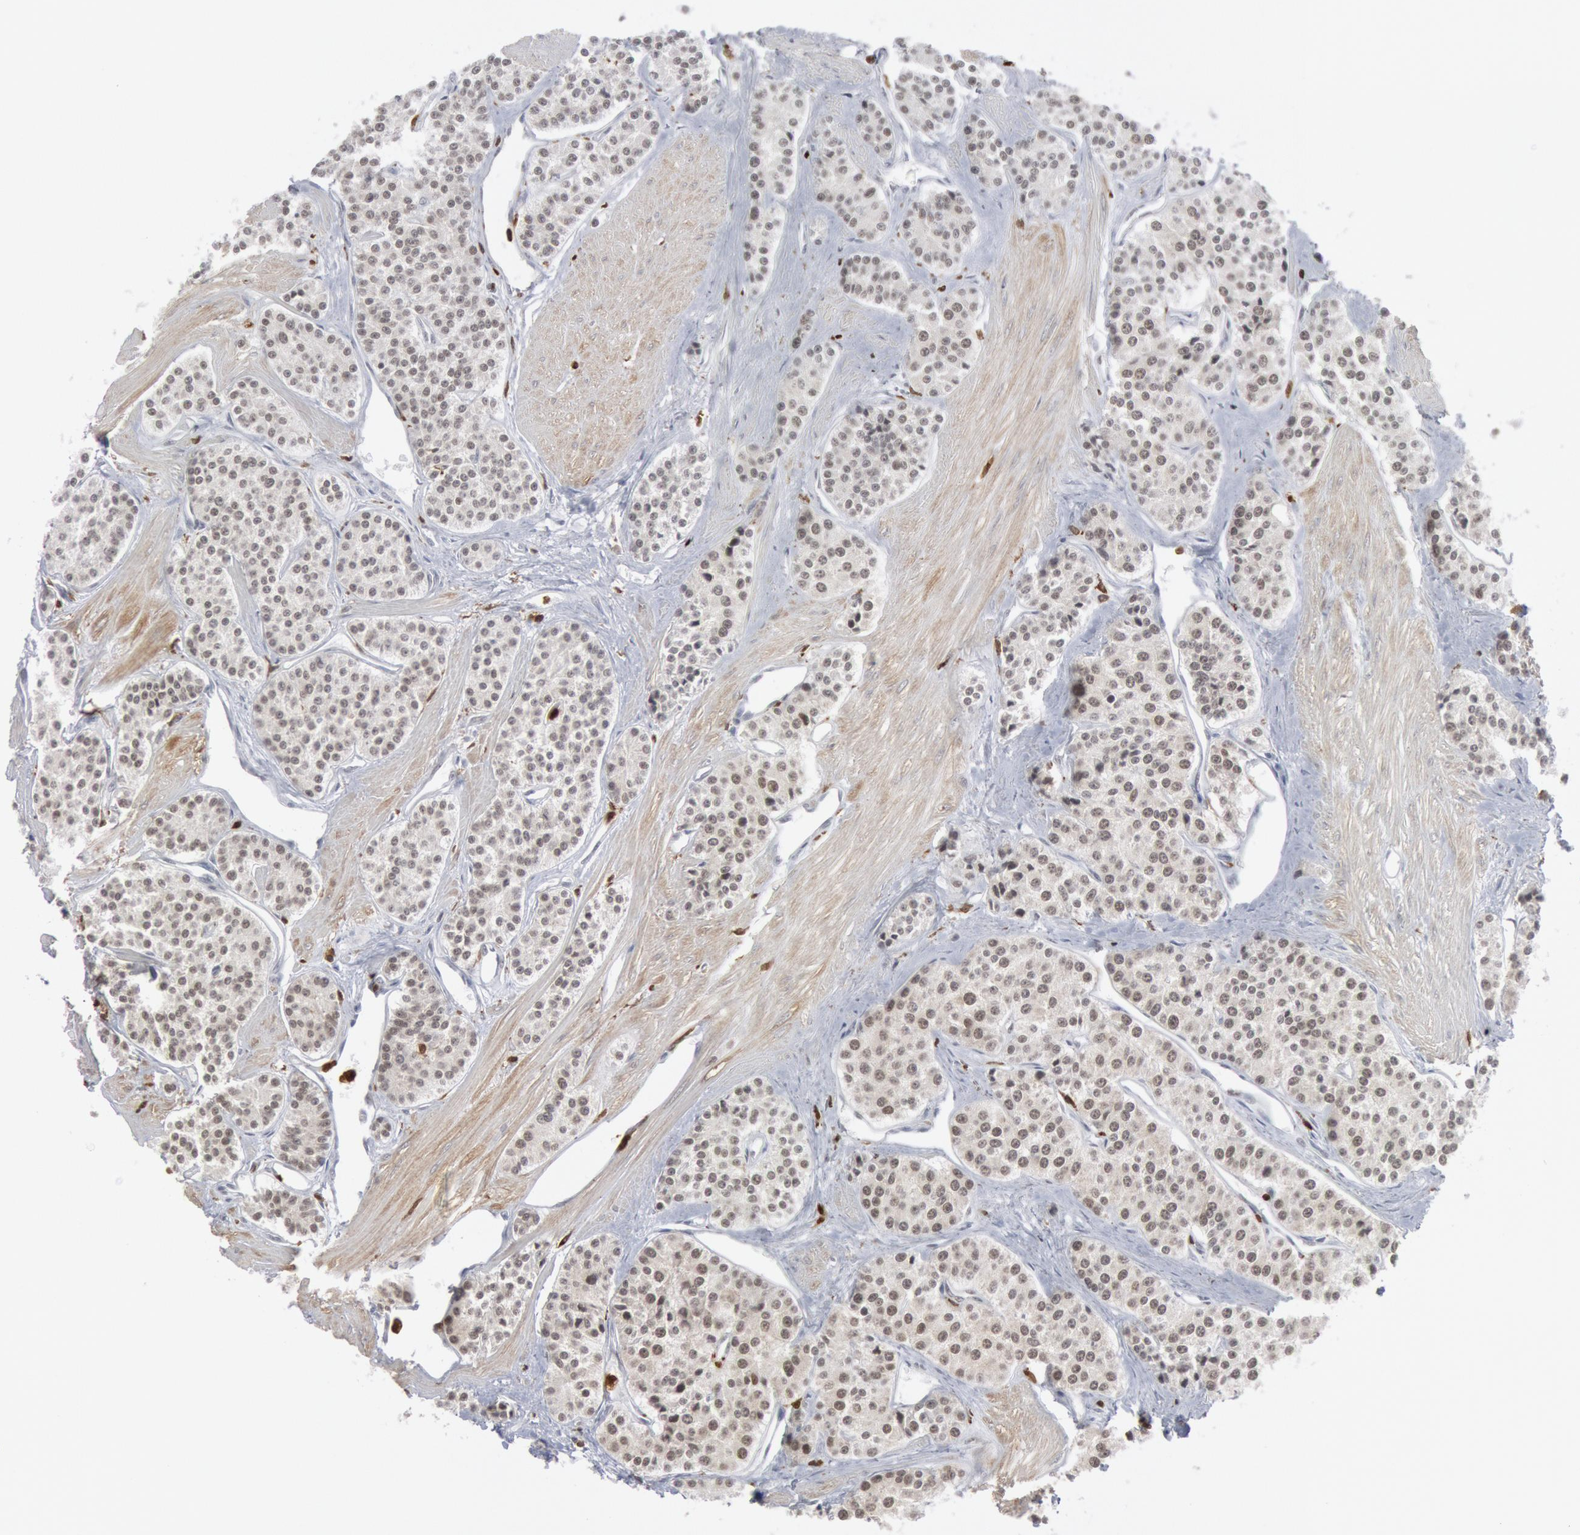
{"staining": {"intensity": "weak", "quantity": ">75%", "location": "cytoplasmic/membranous"}, "tissue": "carcinoid", "cell_type": "Tumor cells", "image_type": "cancer", "snomed": [{"axis": "morphology", "description": "Carcinoid, malignant, NOS"}, {"axis": "topography", "description": "Stomach"}], "caption": "This is a micrograph of immunohistochemistry staining of carcinoid (malignant), which shows weak expression in the cytoplasmic/membranous of tumor cells.", "gene": "PTPN6", "patient": {"sex": "female", "age": 76}}